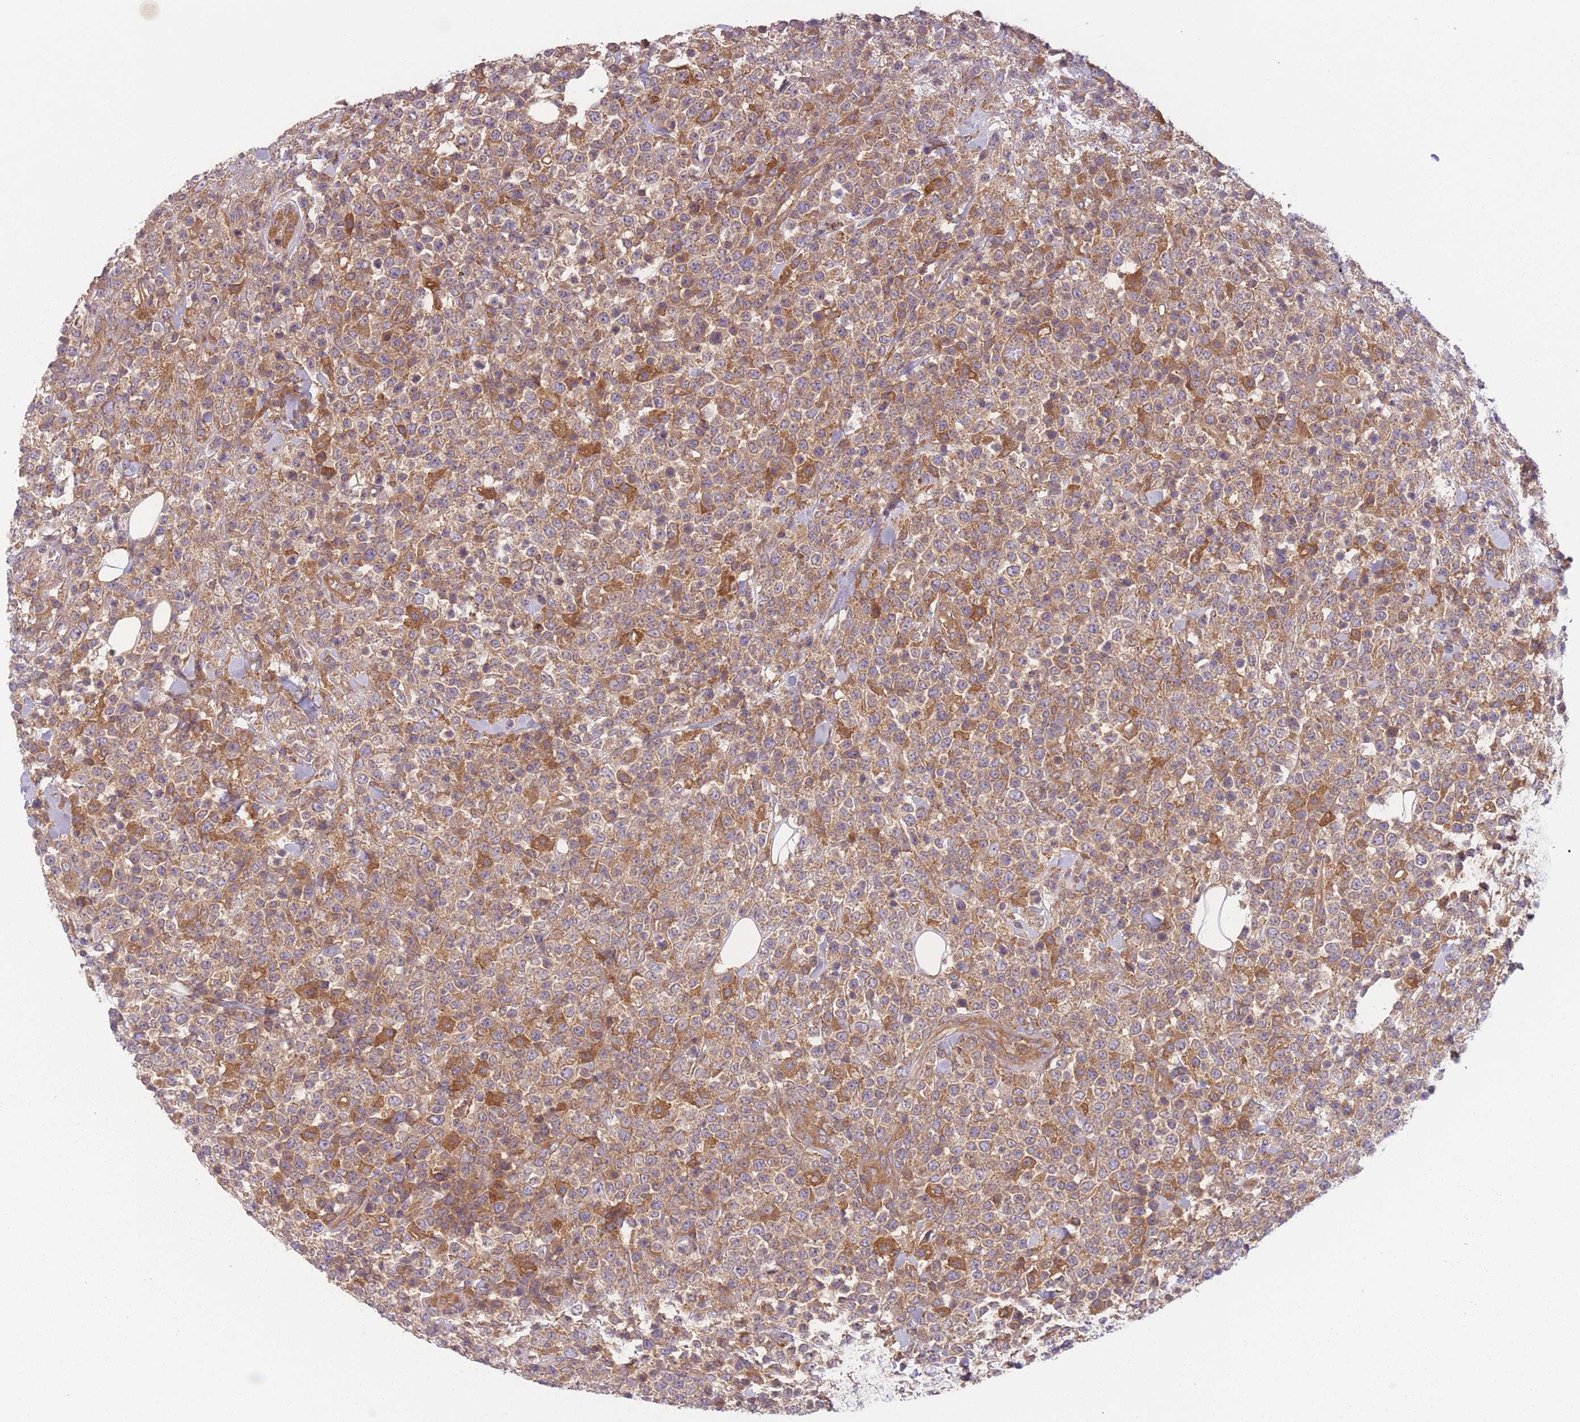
{"staining": {"intensity": "moderate", "quantity": ">75%", "location": "cytoplasmic/membranous"}, "tissue": "lymphoma", "cell_type": "Tumor cells", "image_type": "cancer", "snomed": [{"axis": "morphology", "description": "Malignant lymphoma, non-Hodgkin's type, High grade"}, {"axis": "topography", "description": "Colon"}], "caption": "High-magnification brightfield microscopy of high-grade malignant lymphoma, non-Hodgkin's type stained with DAB (brown) and counterstained with hematoxylin (blue). tumor cells exhibit moderate cytoplasmic/membranous expression is present in approximately>75% of cells.", "gene": "WASHC2A", "patient": {"sex": "female", "age": 53}}